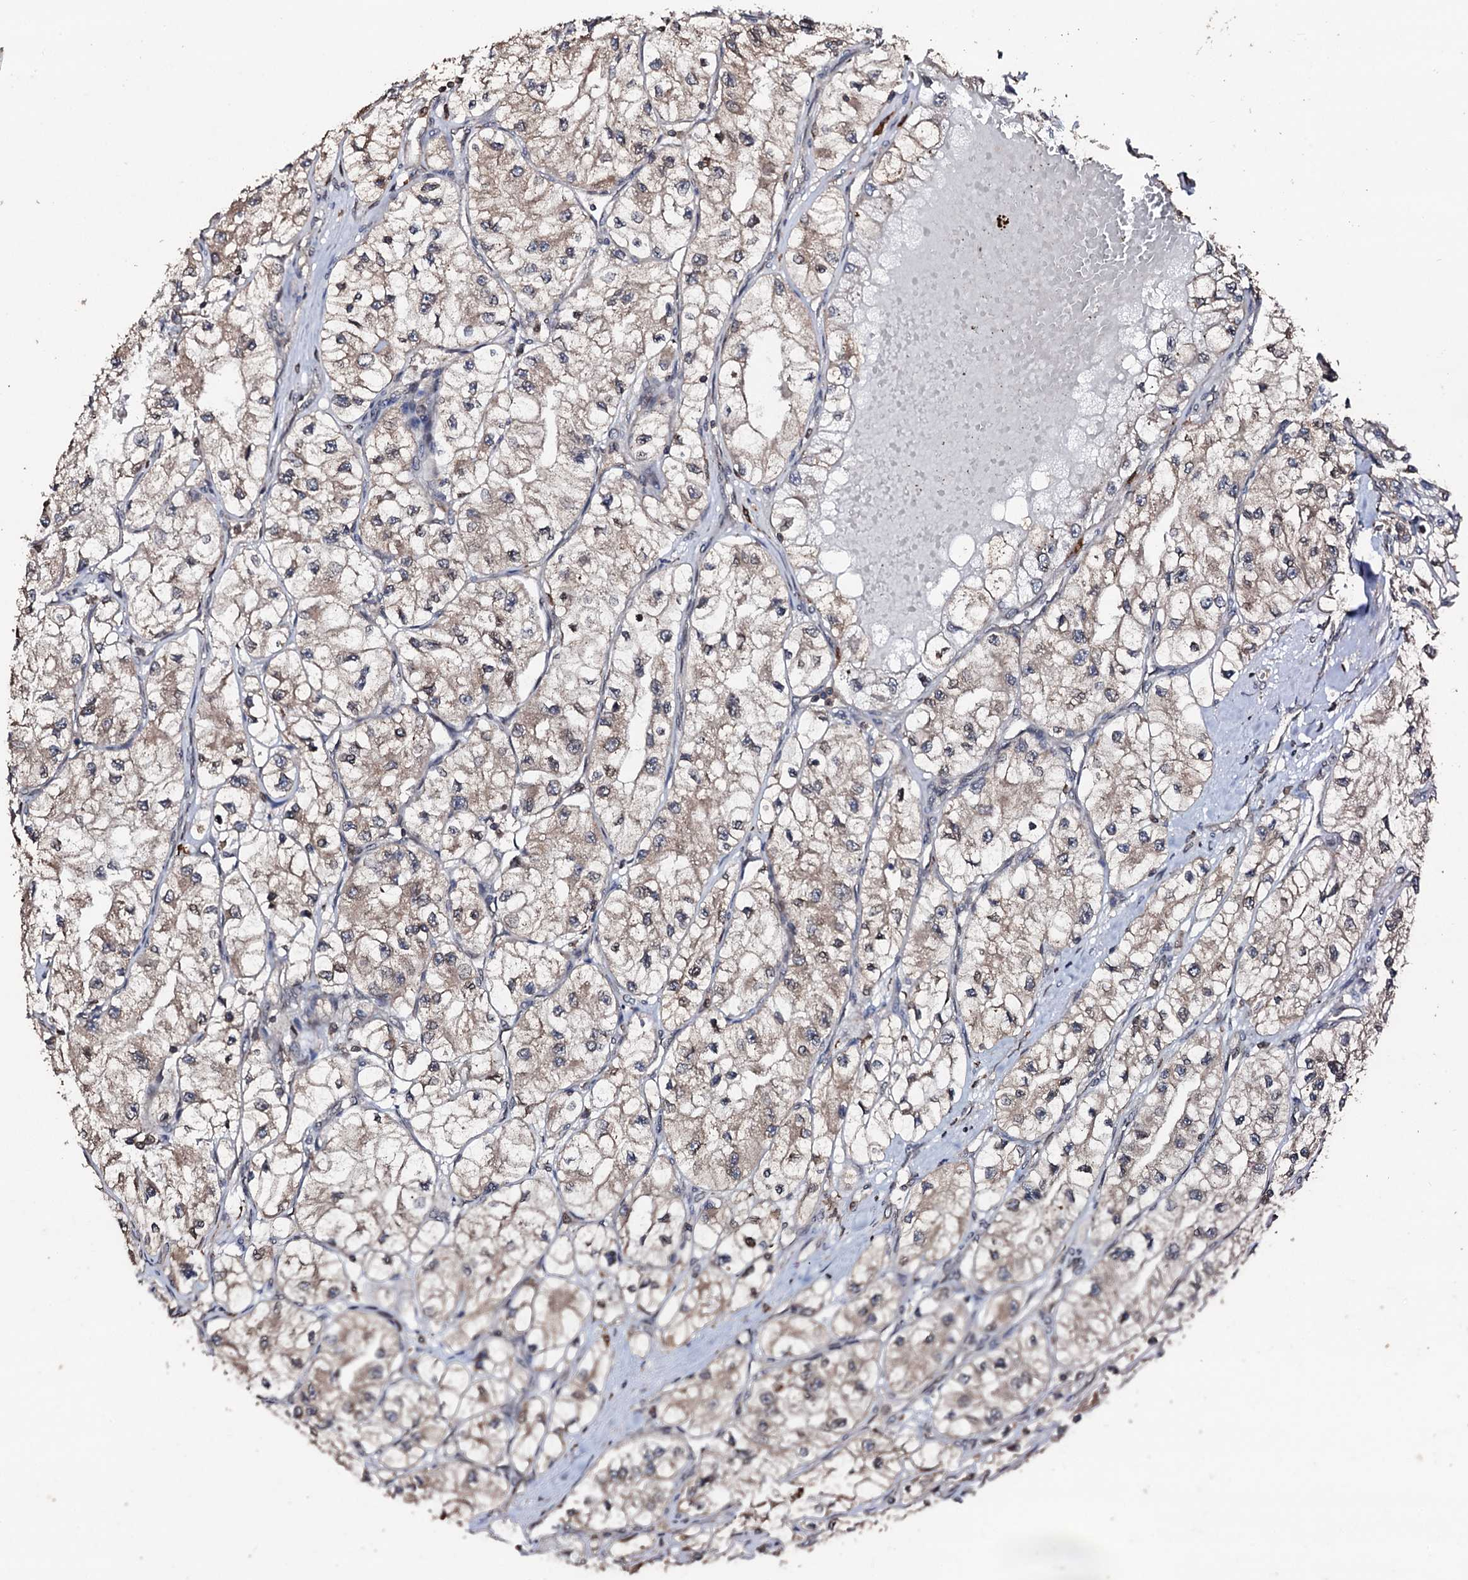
{"staining": {"intensity": "weak", "quantity": ">75%", "location": "cytoplasmic/membranous"}, "tissue": "renal cancer", "cell_type": "Tumor cells", "image_type": "cancer", "snomed": [{"axis": "morphology", "description": "Adenocarcinoma, NOS"}, {"axis": "topography", "description": "Kidney"}], "caption": "Adenocarcinoma (renal) tissue demonstrates weak cytoplasmic/membranous expression in about >75% of tumor cells", "gene": "SDHAF2", "patient": {"sex": "female", "age": 57}}